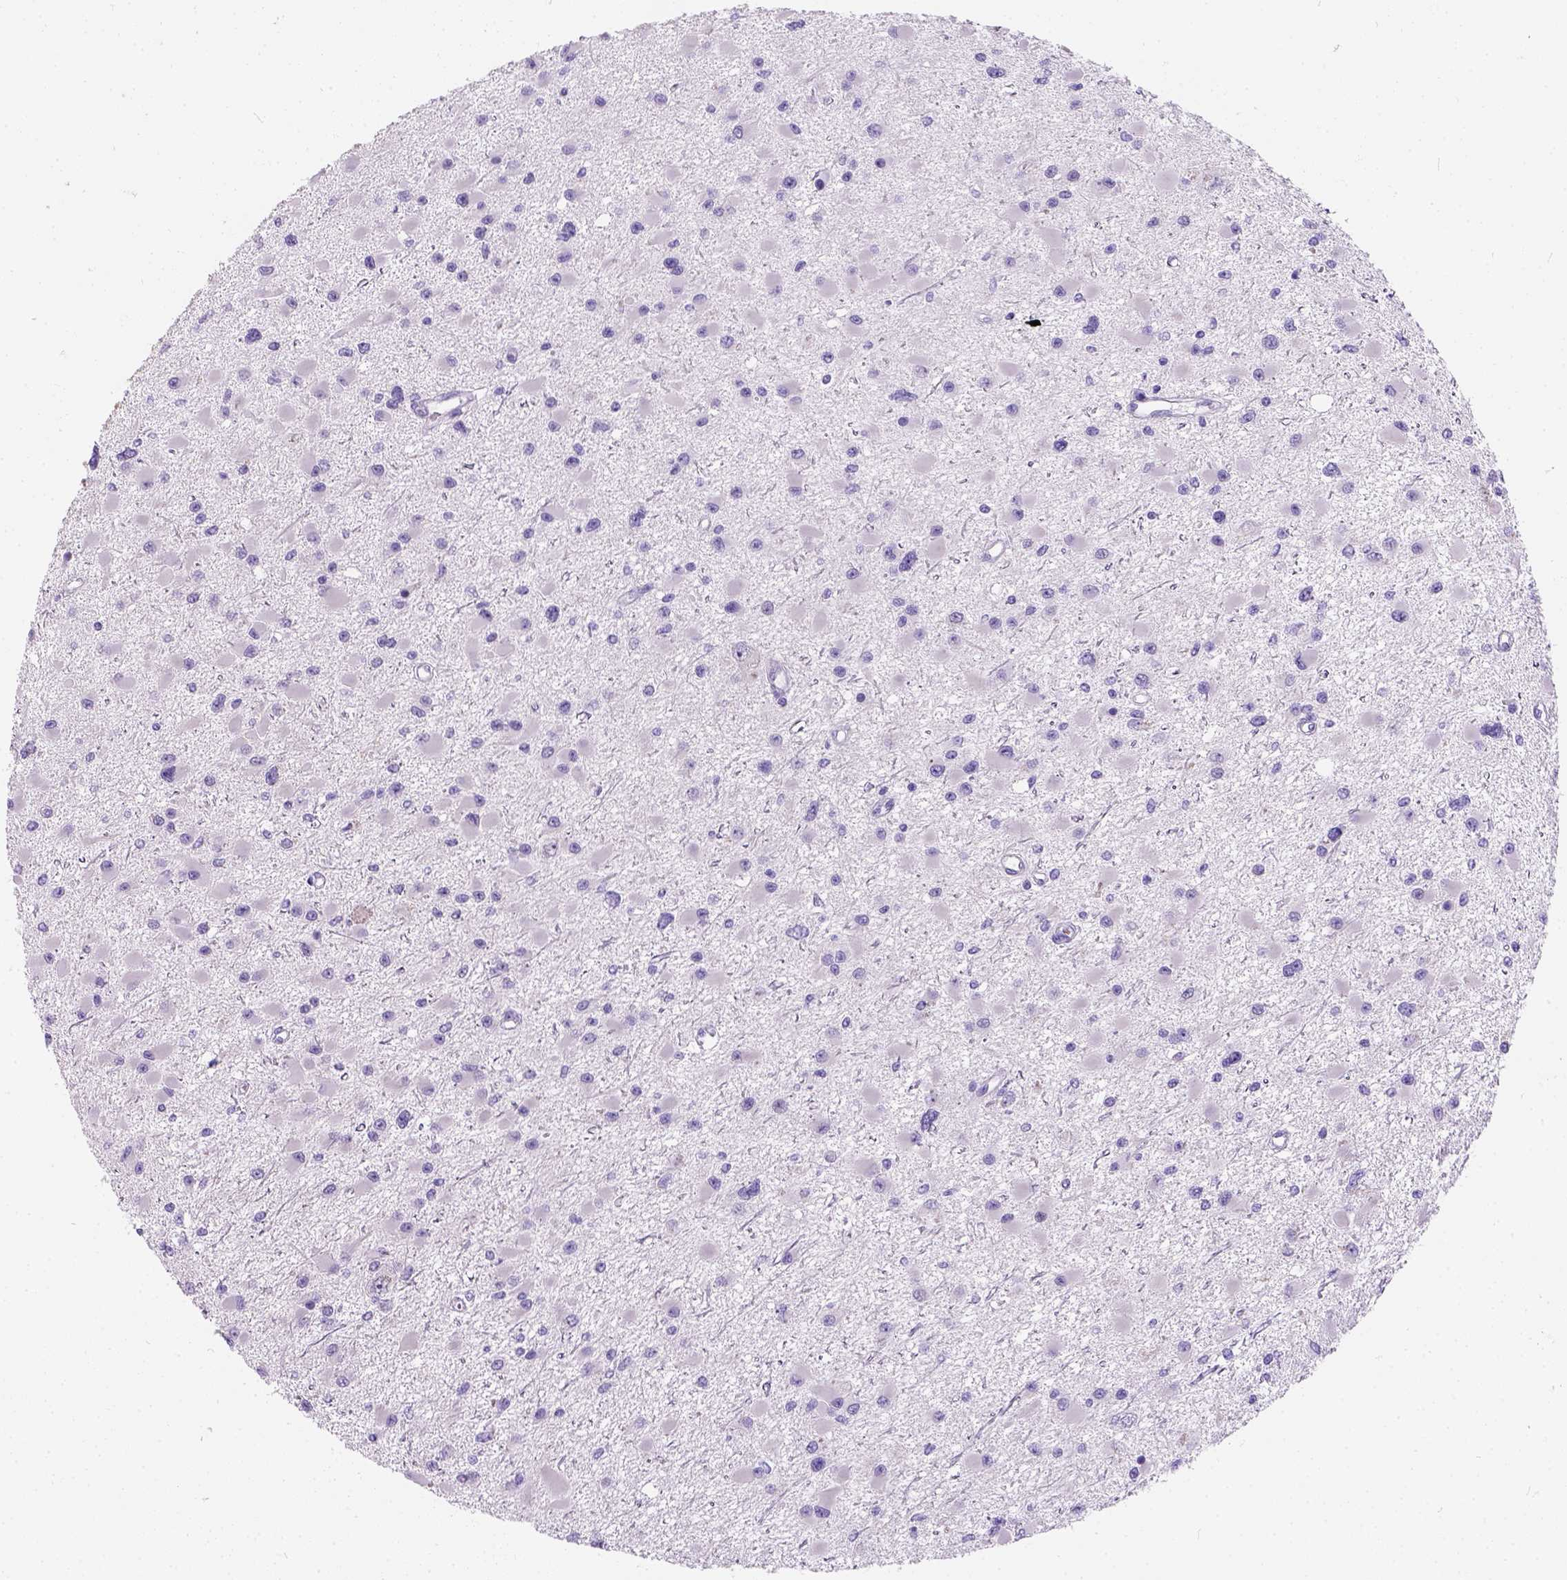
{"staining": {"intensity": "negative", "quantity": "none", "location": "none"}, "tissue": "glioma", "cell_type": "Tumor cells", "image_type": "cancer", "snomed": [{"axis": "morphology", "description": "Glioma, malignant, High grade"}, {"axis": "topography", "description": "Brain"}], "caption": "Human glioma stained for a protein using IHC displays no staining in tumor cells.", "gene": "PHF7", "patient": {"sex": "male", "age": 54}}